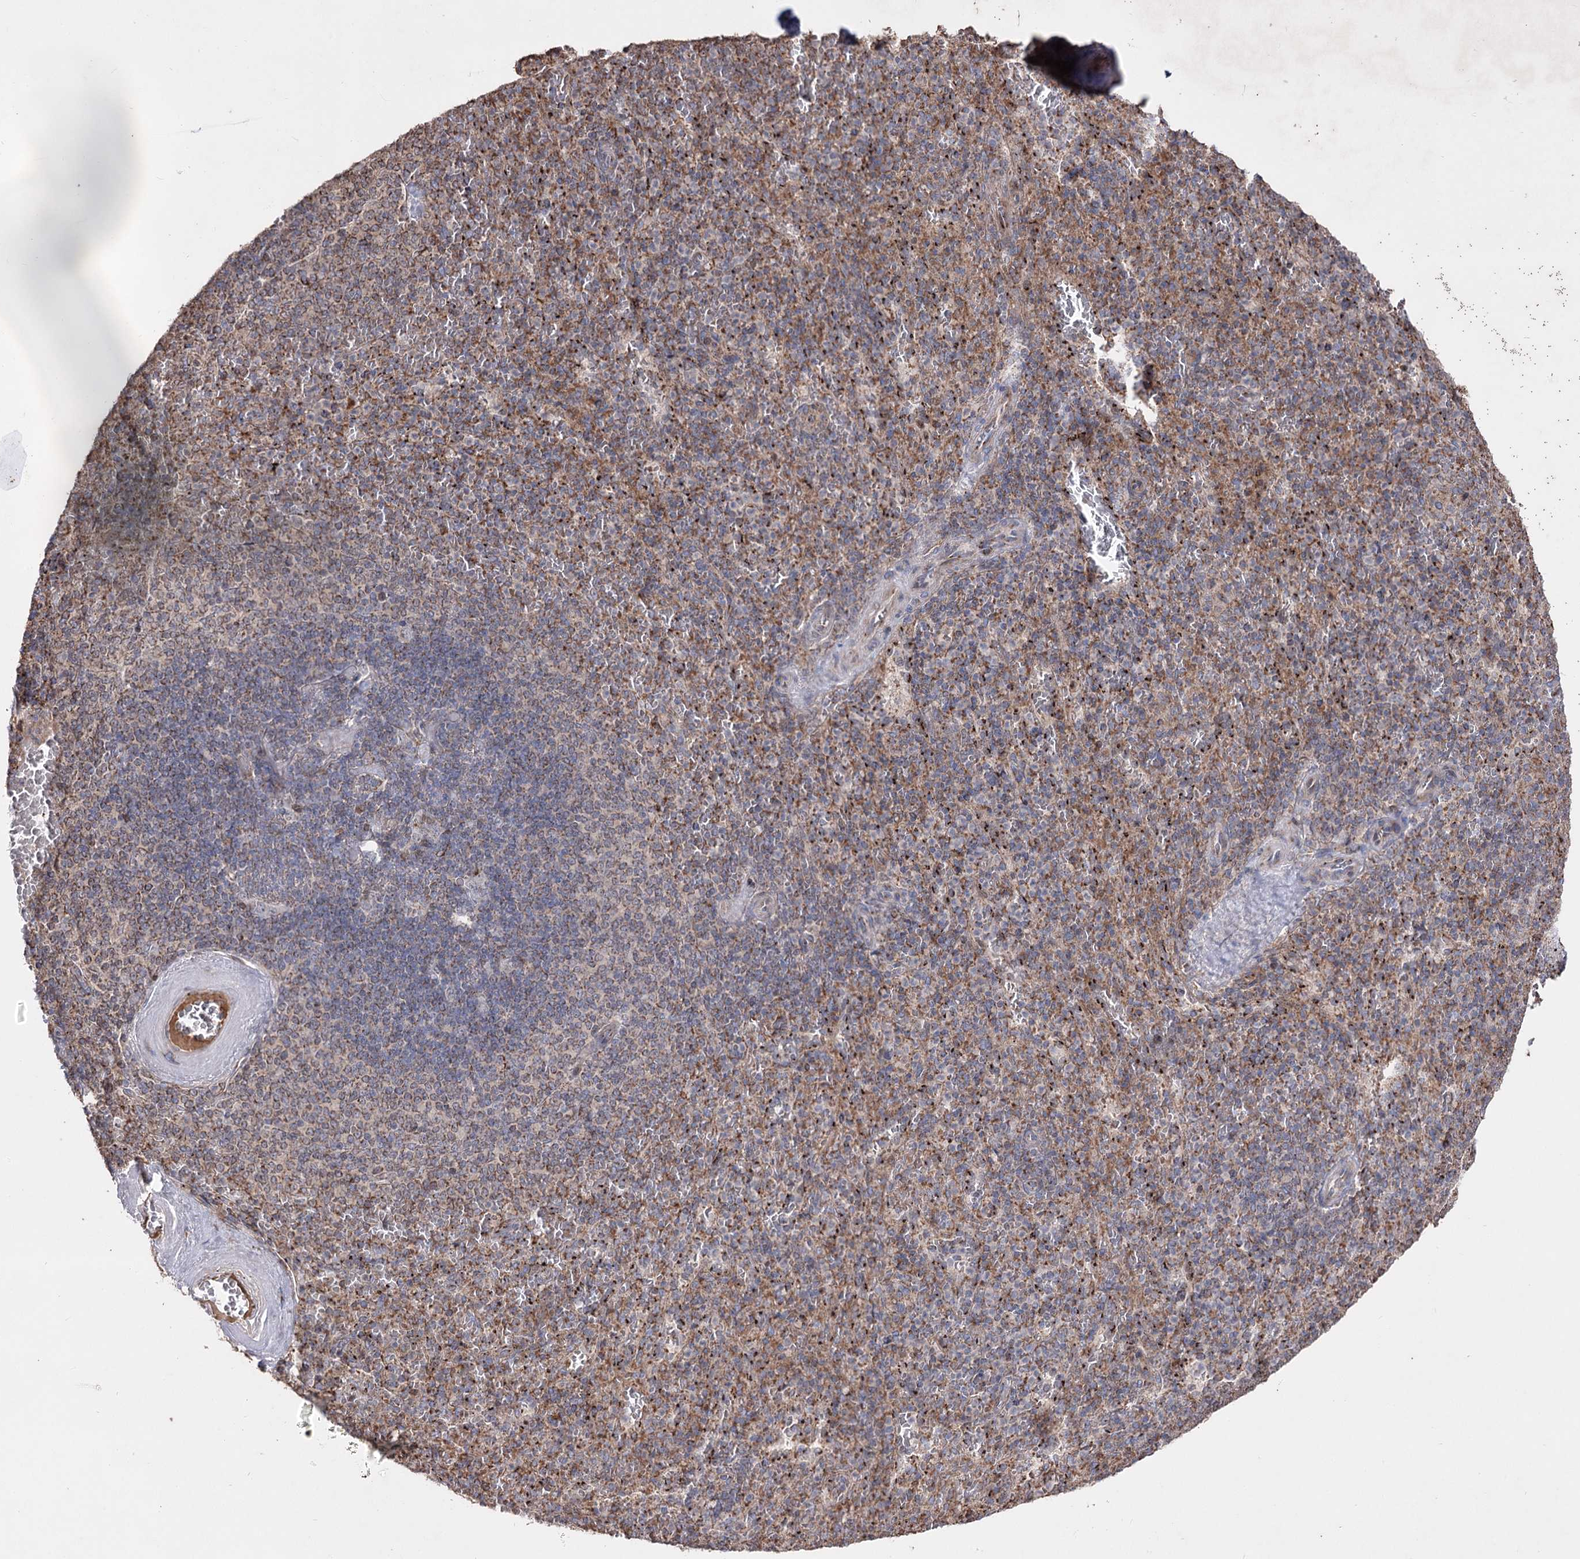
{"staining": {"intensity": "strong", "quantity": "25%-75%", "location": "cytoplasmic/membranous"}, "tissue": "spleen", "cell_type": "Cells in red pulp", "image_type": "normal", "snomed": [{"axis": "morphology", "description": "Normal tissue, NOS"}, {"axis": "topography", "description": "Spleen"}], "caption": "The photomicrograph reveals staining of benign spleen, revealing strong cytoplasmic/membranous protein staining (brown color) within cells in red pulp.", "gene": "ARHGAP20", "patient": {"sex": "male", "age": 82}}